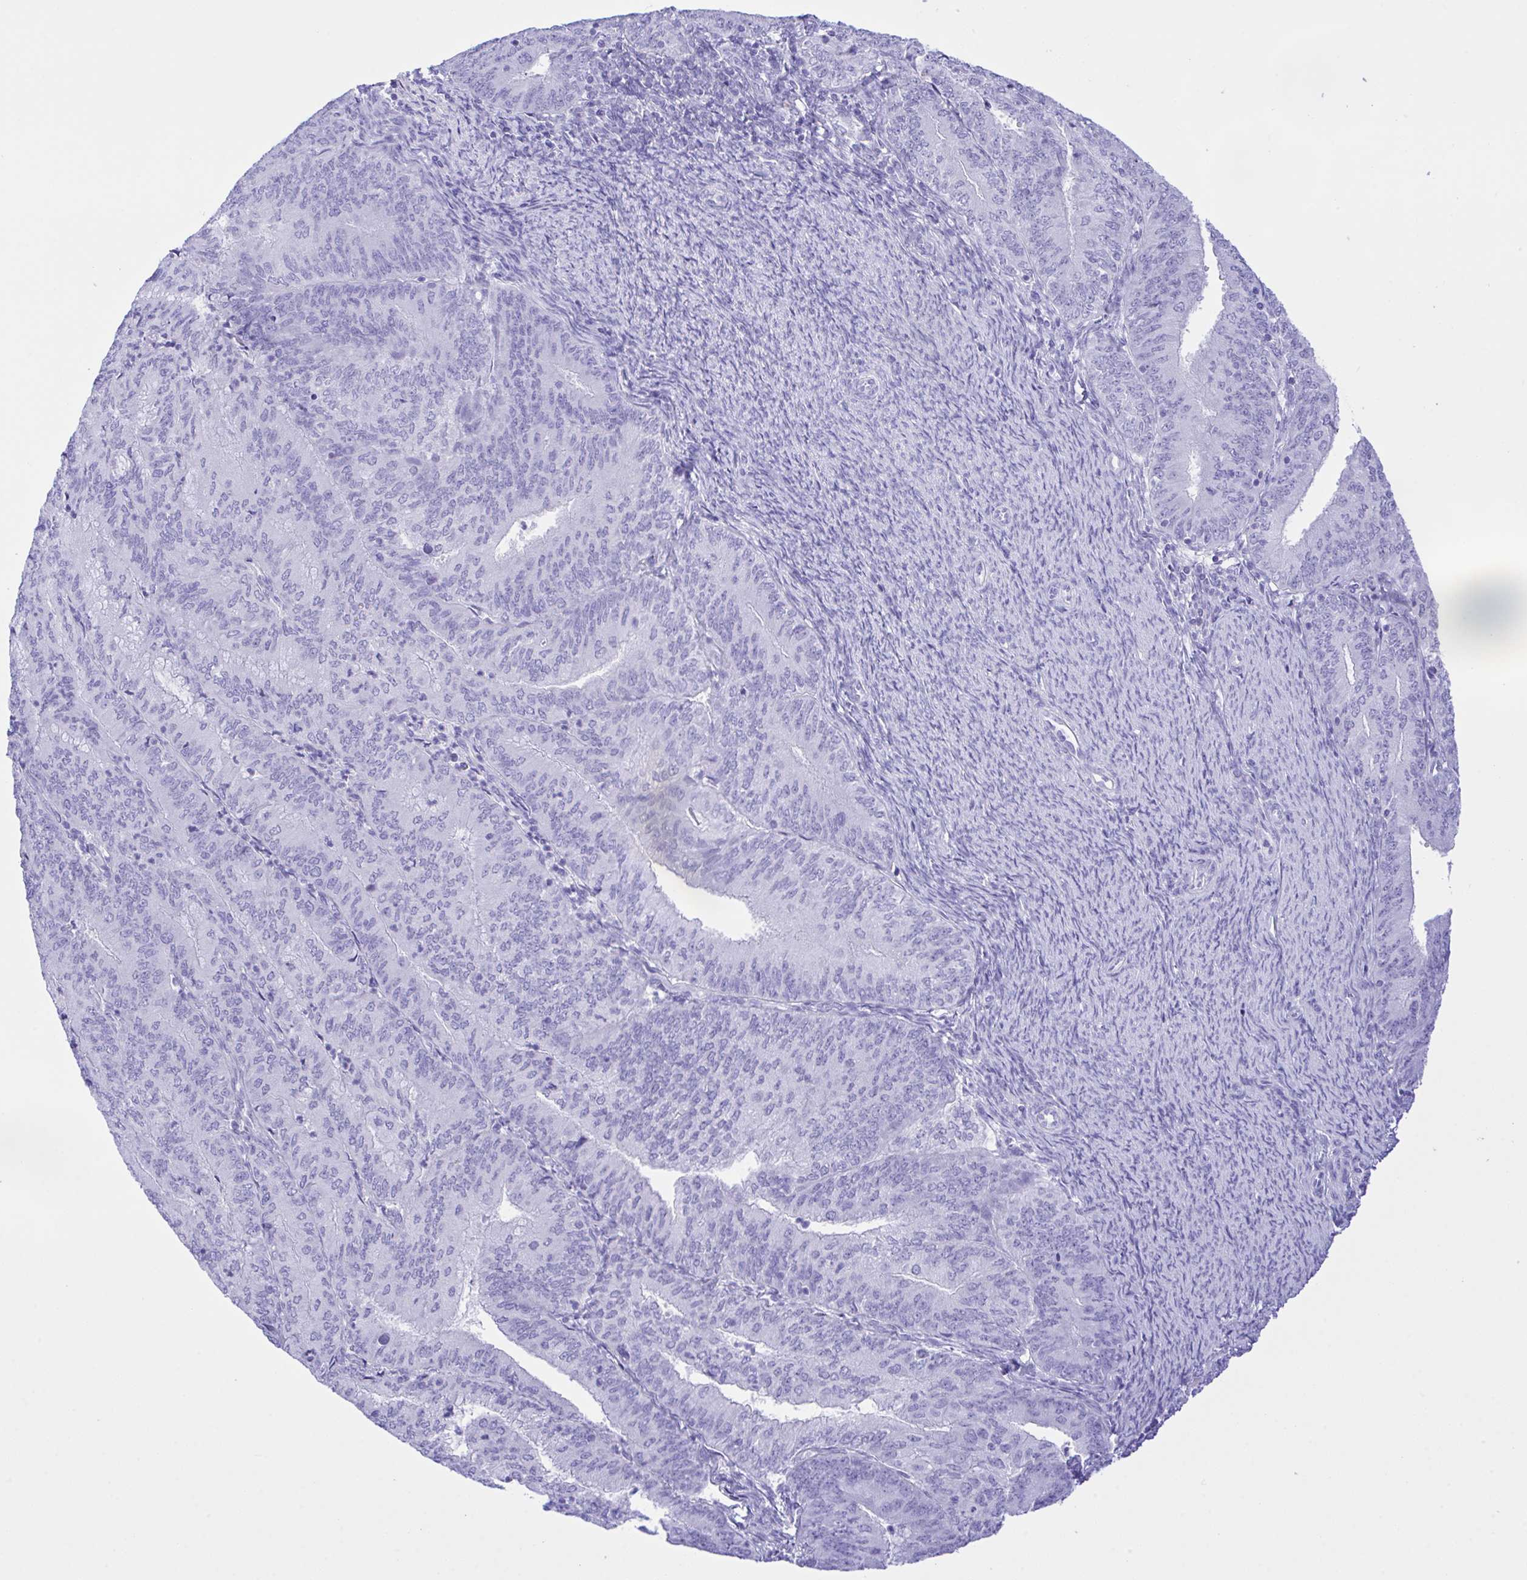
{"staining": {"intensity": "negative", "quantity": "none", "location": "none"}, "tissue": "endometrial cancer", "cell_type": "Tumor cells", "image_type": "cancer", "snomed": [{"axis": "morphology", "description": "Adenocarcinoma, NOS"}, {"axis": "topography", "description": "Endometrium"}], "caption": "Immunohistochemical staining of endometrial cancer shows no significant positivity in tumor cells. (DAB (3,3'-diaminobenzidine) immunohistochemistry (IHC) visualized using brightfield microscopy, high magnification).", "gene": "SELENOV", "patient": {"sex": "female", "age": 57}}